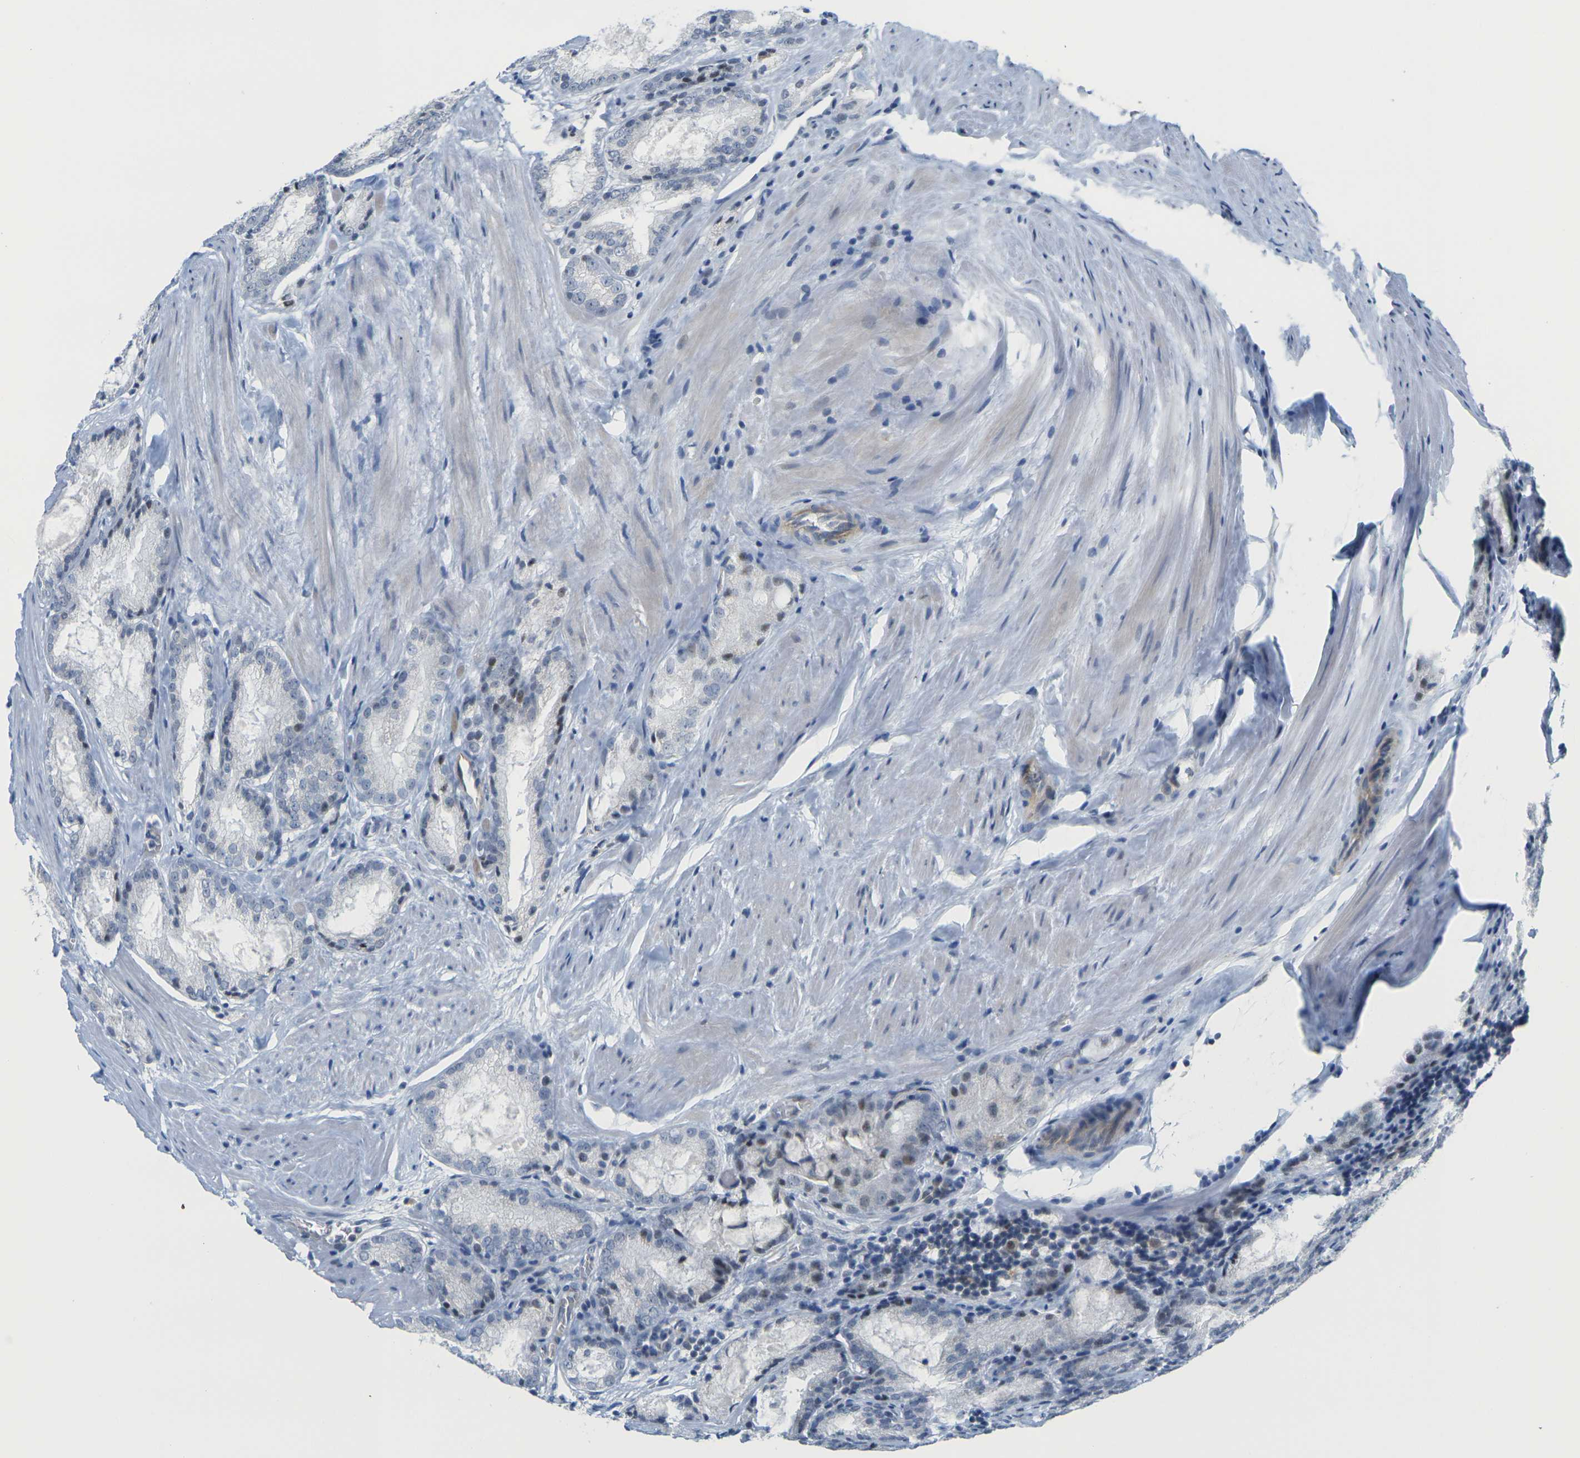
{"staining": {"intensity": "negative", "quantity": "none", "location": "none"}, "tissue": "prostate cancer", "cell_type": "Tumor cells", "image_type": "cancer", "snomed": [{"axis": "morphology", "description": "Adenocarcinoma, Low grade"}, {"axis": "topography", "description": "Prostate"}], "caption": "This is a micrograph of IHC staining of prostate cancer, which shows no staining in tumor cells.", "gene": "OTOF", "patient": {"sex": "male", "age": 64}}